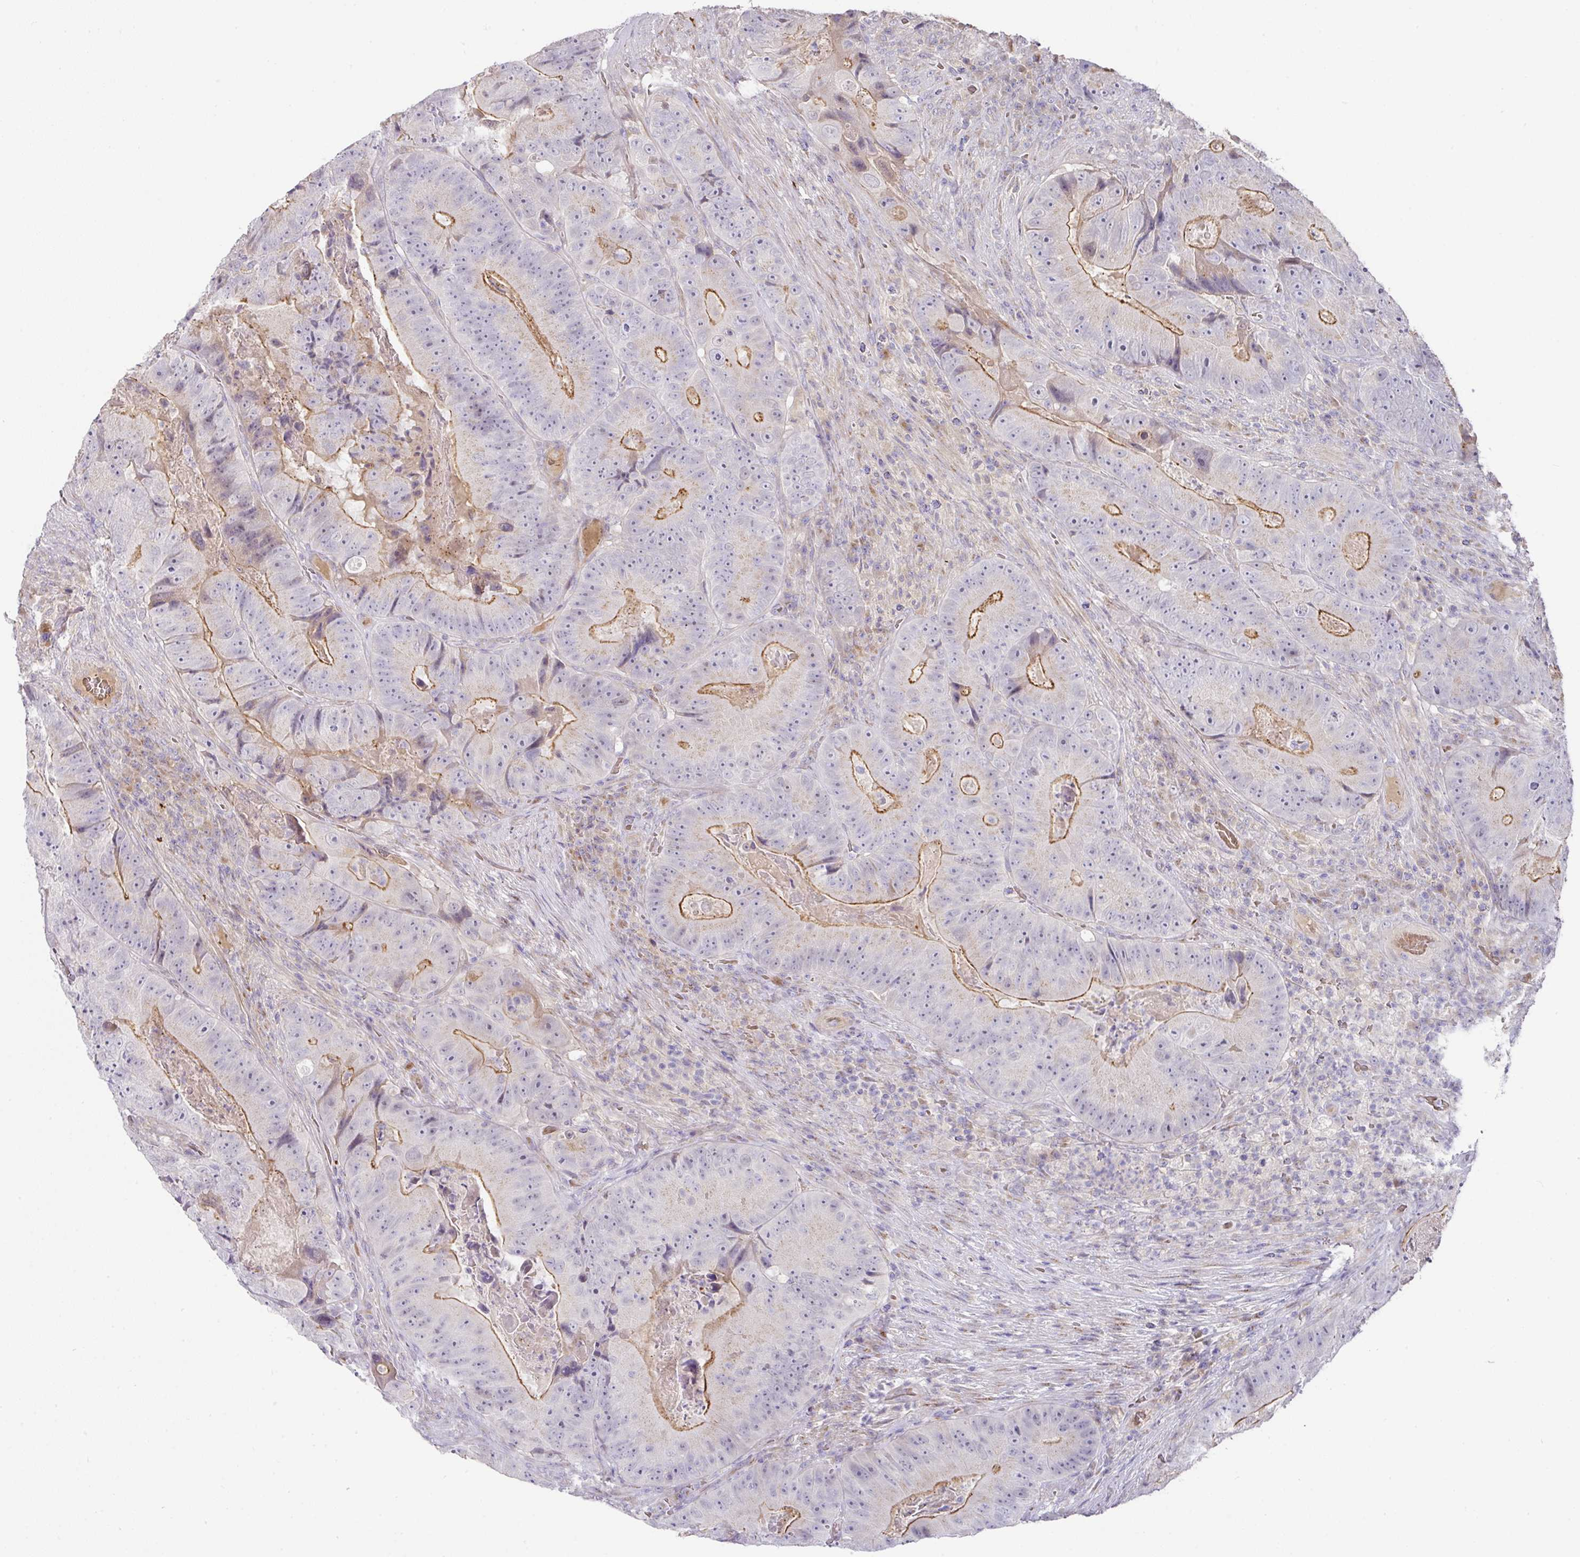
{"staining": {"intensity": "moderate", "quantity": "25%-75%", "location": "cytoplasmic/membranous"}, "tissue": "colorectal cancer", "cell_type": "Tumor cells", "image_type": "cancer", "snomed": [{"axis": "morphology", "description": "Adenocarcinoma, NOS"}, {"axis": "topography", "description": "Colon"}], "caption": "Colorectal adenocarcinoma stained with DAB IHC demonstrates medium levels of moderate cytoplasmic/membranous expression in about 25%-75% of tumor cells.", "gene": "TARM1", "patient": {"sex": "female", "age": 86}}